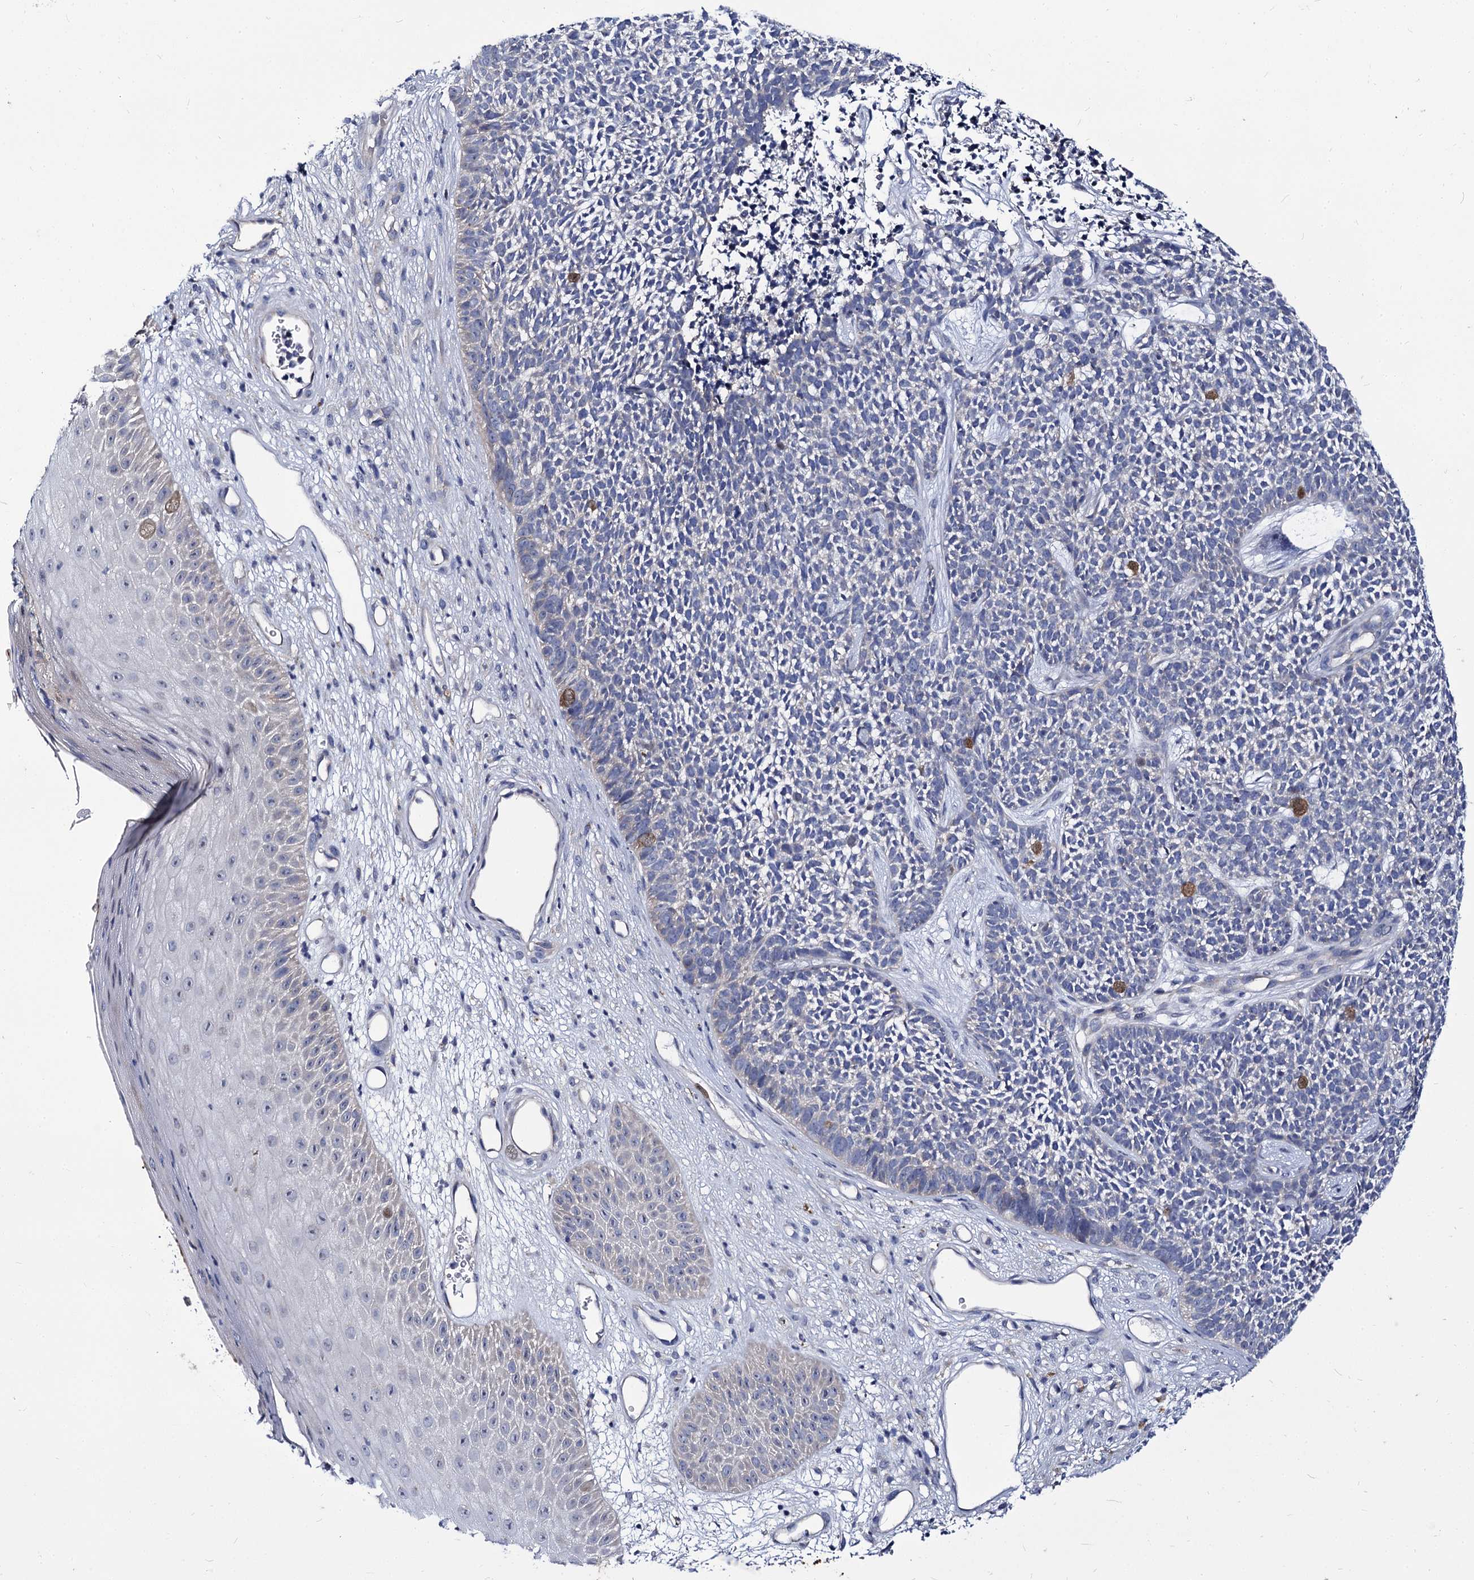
{"staining": {"intensity": "negative", "quantity": "none", "location": "none"}, "tissue": "skin cancer", "cell_type": "Tumor cells", "image_type": "cancer", "snomed": [{"axis": "morphology", "description": "Basal cell carcinoma"}, {"axis": "topography", "description": "Skin"}], "caption": "An image of basal cell carcinoma (skin) stained for a protein reveals no brown staining in tumor cells. Brightfield microscopy of immunohistochemistry stained with DAB (brown) and hematoxylin (blue), captured at high magnification.", "gene": "PANX2", "patient": {"sex": "female", "age": 84}}